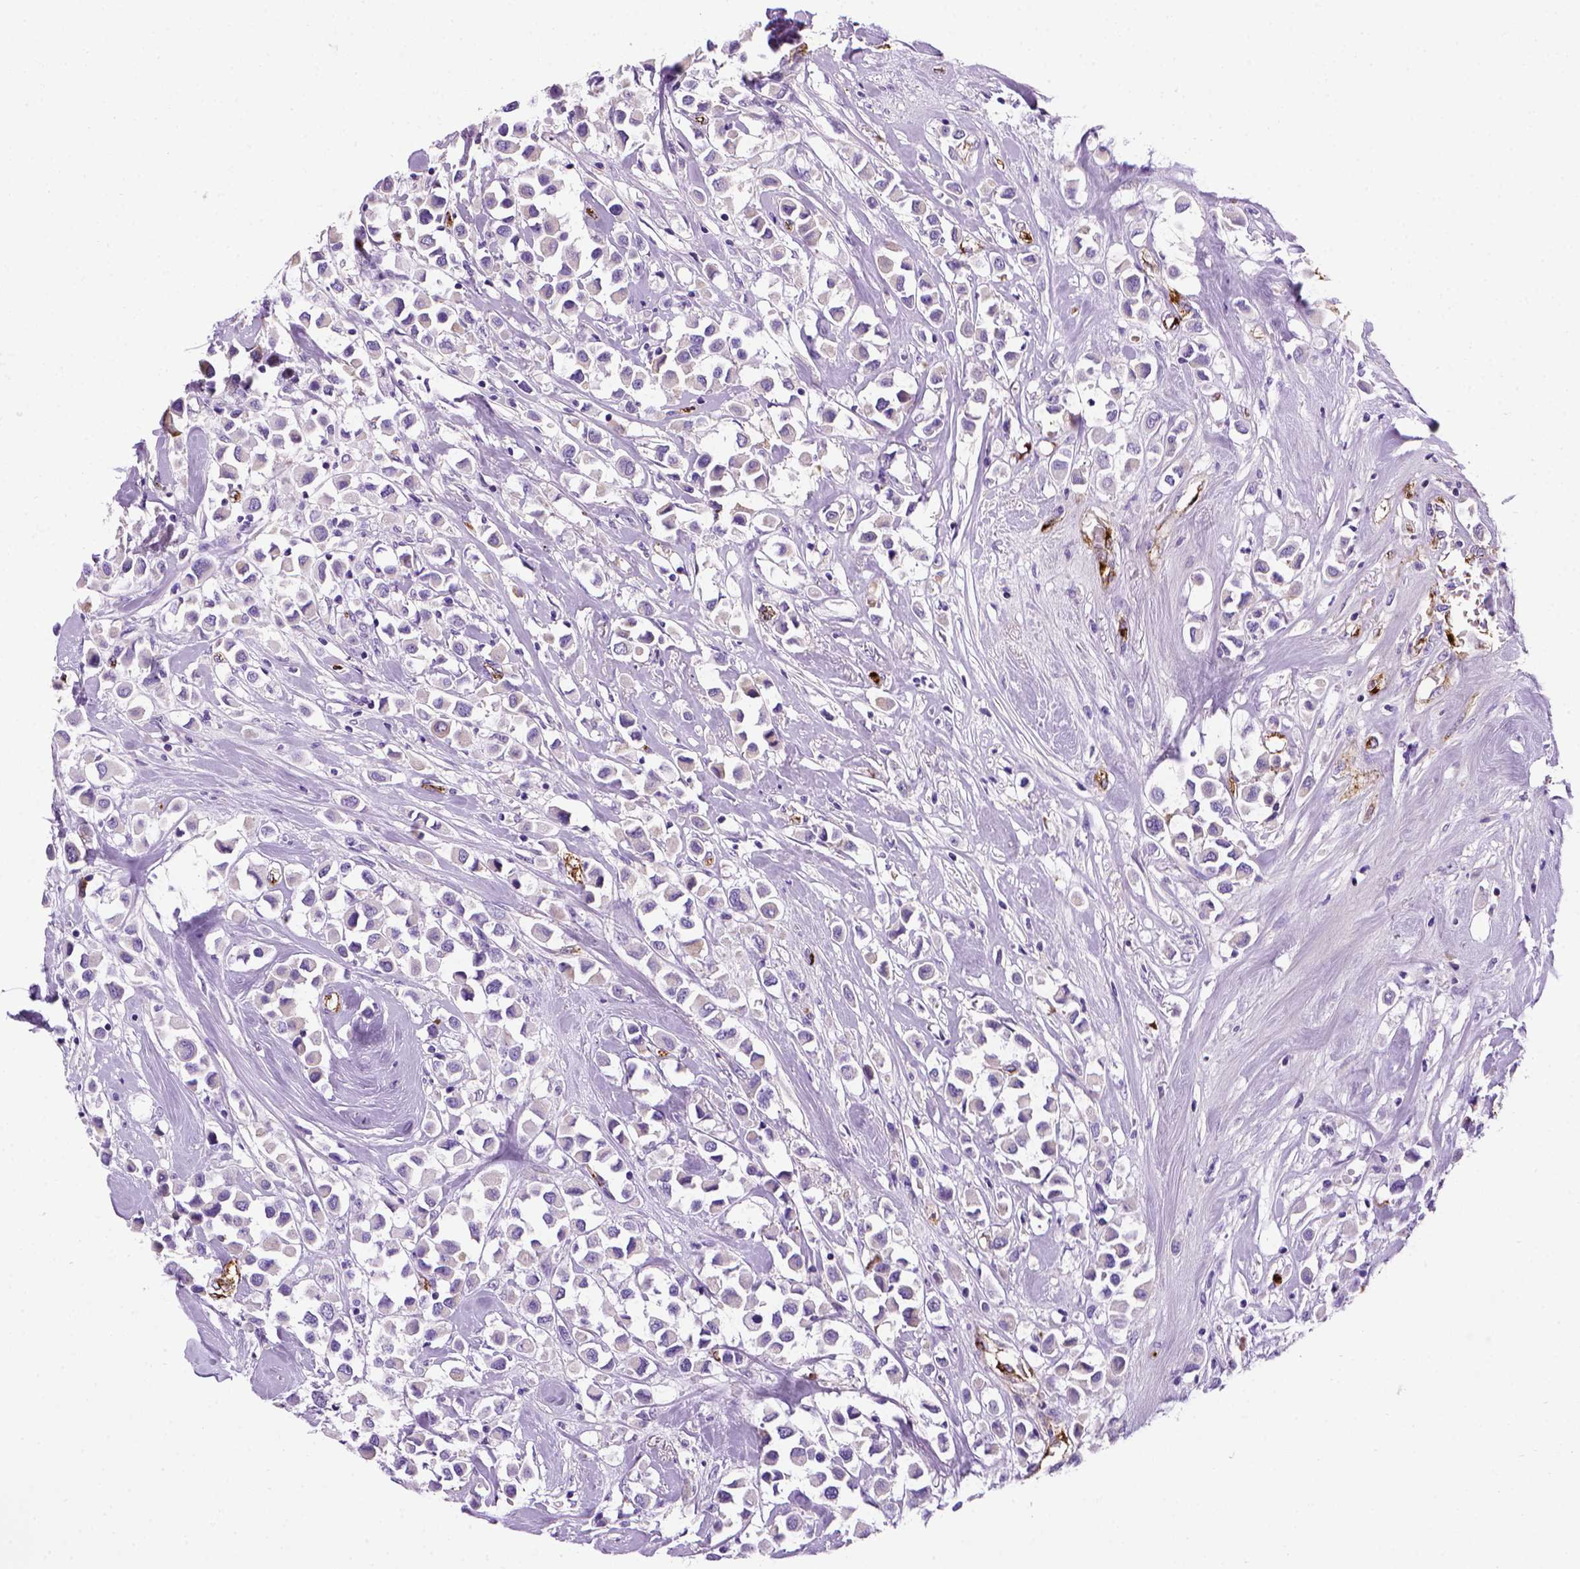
{"staining": {"intensity": "negative", "quantity": "none", "location": "none"}, "tissue": "breast cancer", "cell_type": "Tumor cells", "image_type": "cancer", "snomed": [{"axis": "morphology", "description": "Duct carcinoma"}, {"axis": "topography", "description": "Breast"}], "caption": "A high-resolution micrograph shows immunohistochemistry (IHC) staining of breast cancer, which demonstrates no significant positivity in tumor cells. Brightfield microscopy of immunohistochemistry stained with DAB (3,3'-diaminobenzidine) (brown) and hematoxylin (blue), captured at high magnification.", "gene": "VWF", "patient": {"sex": "female", "age": 61}}